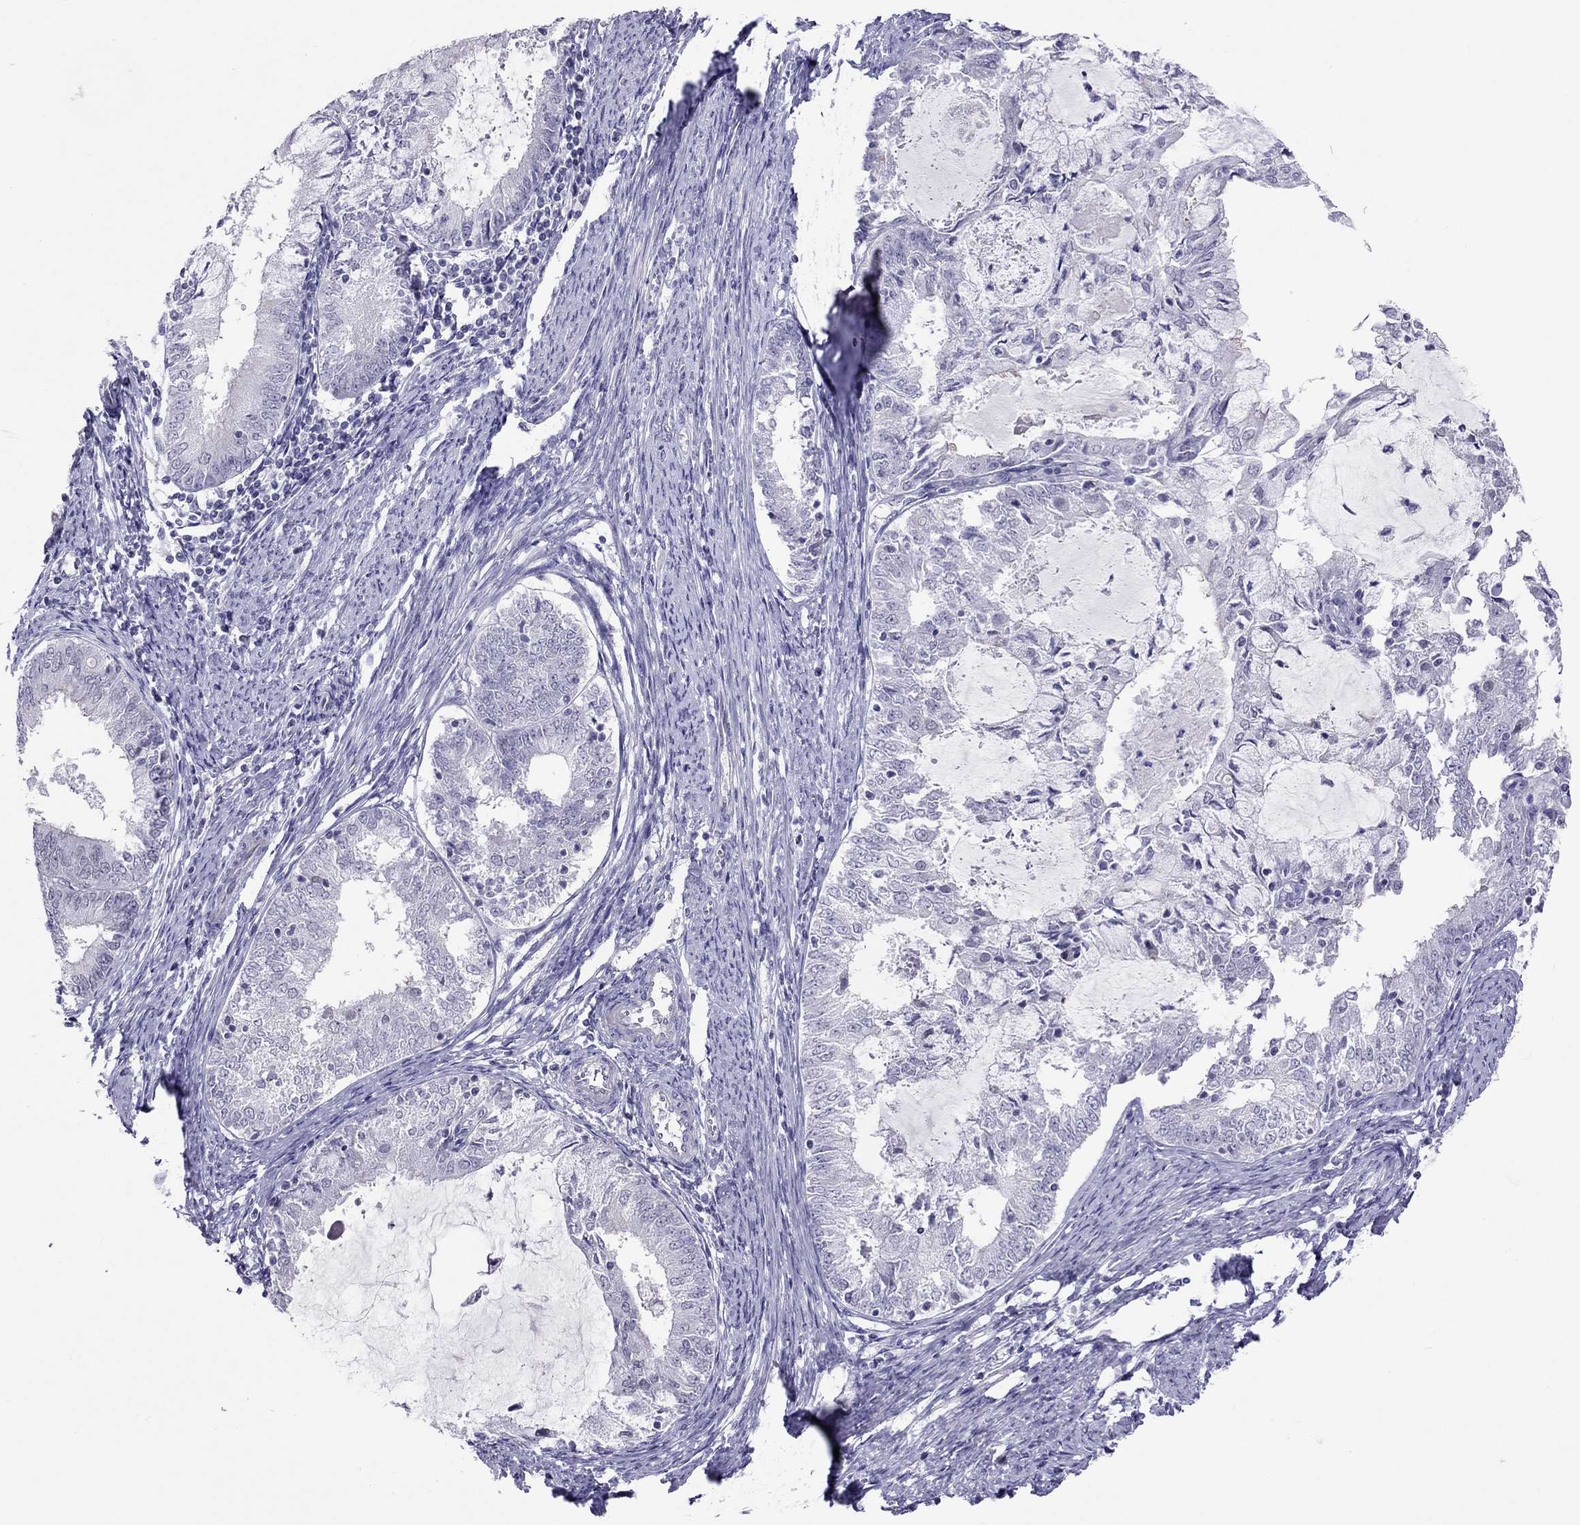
{"staining": {"intensity": "negative", "quantity": "none", "location": "none"}, "tissue": "endometrial cancer", "cell_type": "Tumor cells", "image_type": "cancer", "snomed": [{"axis": "morphology", "description": "Adenocarcinoma, NOS"}, {"axis": "topography", "description": "Endometrium"}], "caption": "Immunohistochemistry (IHC) image of endometrial cancer (adenocarcinoma) stained for a protein (brown), which exhibits no positivity in tumor cells.", "gene": "JHY", "patient": {"sex": "female", "age": 57}}